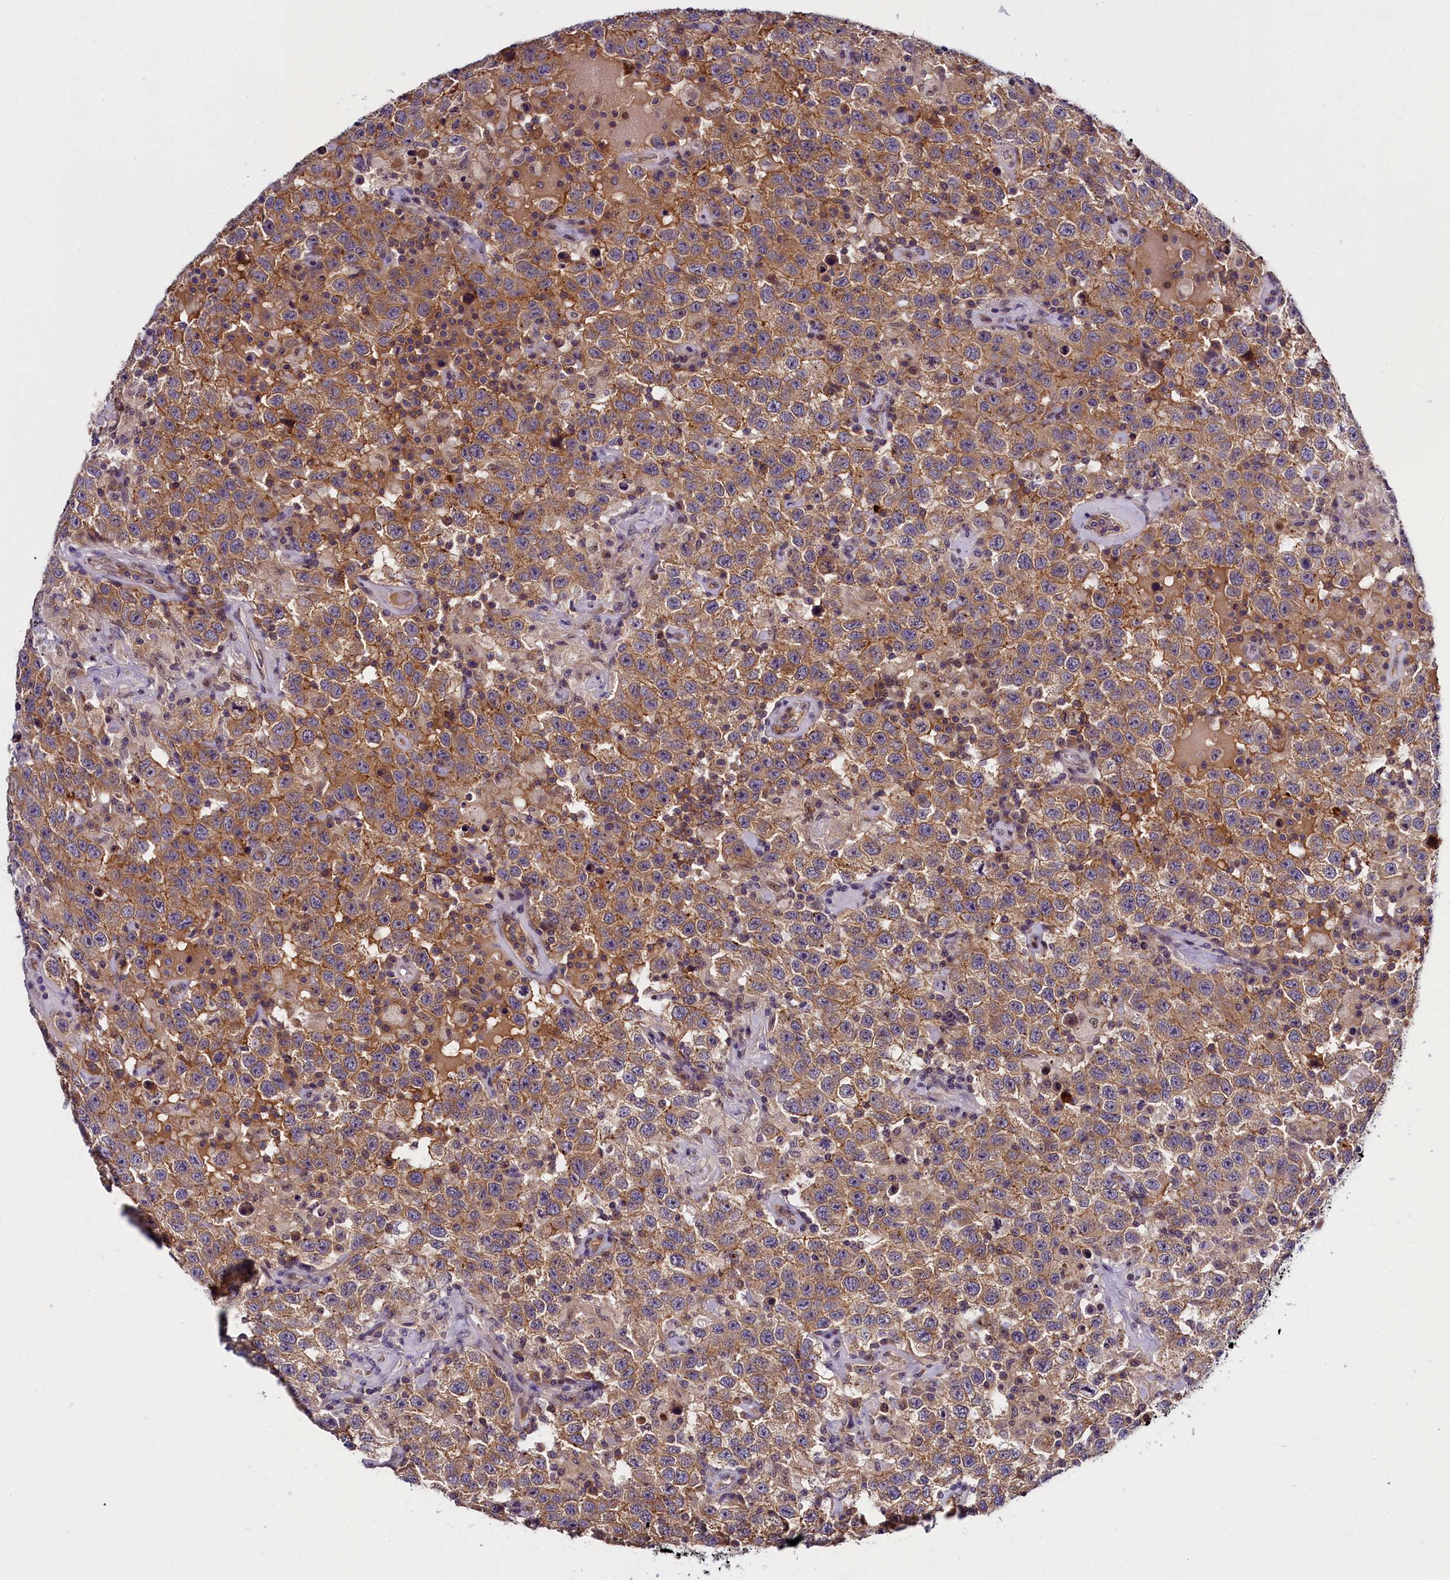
{"staining": {"intensity": "moderate", "quantity": ">75%", "location": "cytoplasmic/membranous"}, "tissue": "testis cancer", "cell_type": "Tumor cells", "image_type": "cancer", "snomed": [{"axis": "morphology", "description": "Seminoma, NOS"}, {"axis": "topography", "description": "Testis"}], "caption": "Protein analysis of testis cancer (seminoma) tissue displays moderate cytoplasmic/membranous positivity in about >75% of tumor cells.", "gene": "ENKD1", "patient": {"sex": "male", "age": 41}}